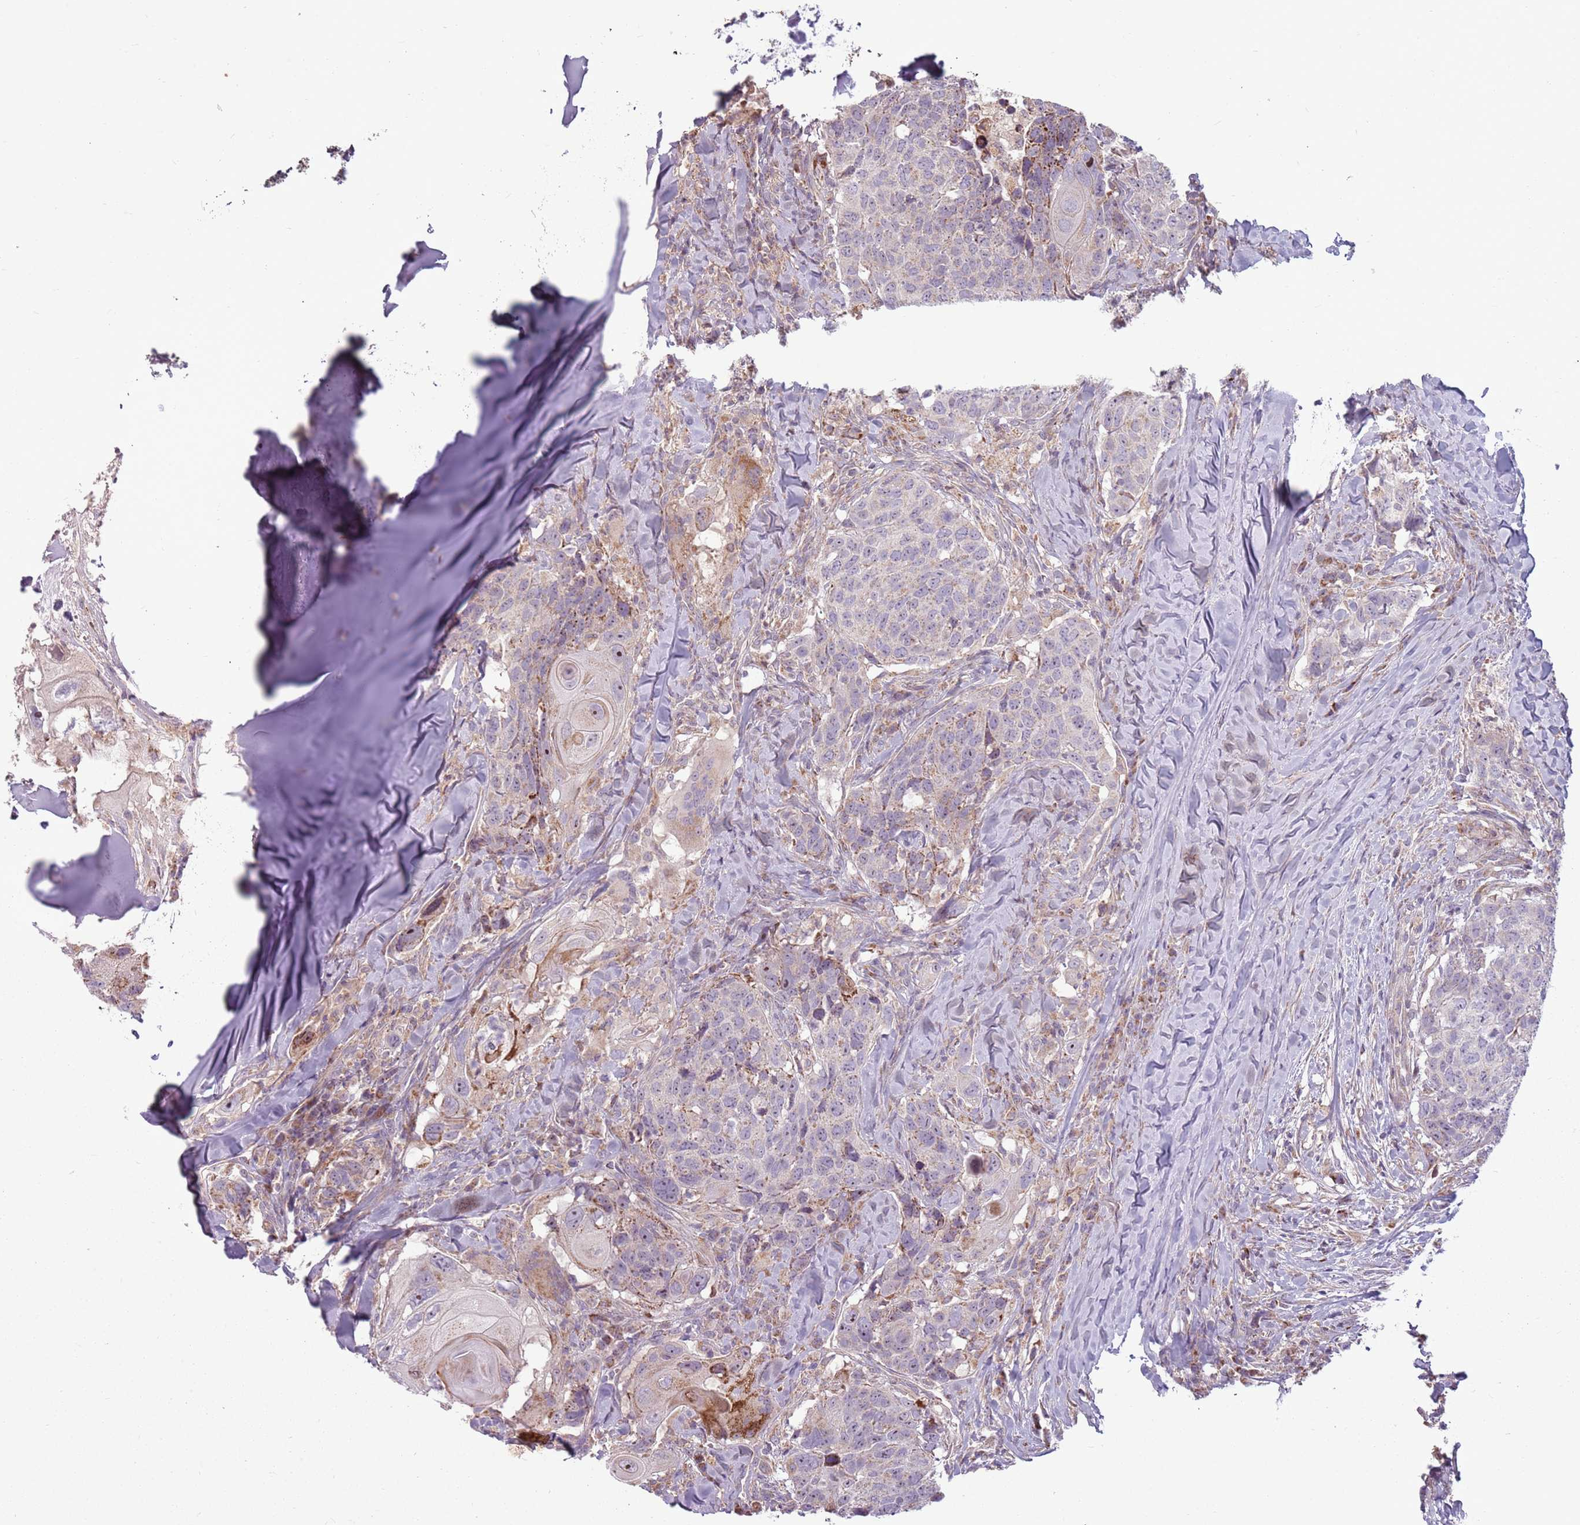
{"staining": {"intensity": "negative", "quantity": "none", "location": "none"}, "tissue": "head and neck cancer", "cell_type": "Tumor cells", "image_type": "cancer", "snomed": [{"axis": "morphology", "description": "Normal tissue, NOS"}, {"axis": "morphology", "description": "Squamous cell carcinoma, NOS"}, {"axis": "topography", "description": "Skeletal muscle"}, {"axis": "topography", "description": "Vascular tissue"}, {"axis": "topography", "description": "Peripheral nerve tissue"}, {"axis": "topography", "description": "Head-Neck"}], "caption": "Immunohistochemistry histopathology image of neoplastic tissue: head and neck cancer stained with DAB (3,3'-diaminobenzidine) displays no significant protein positivity in tumor cells.", "gene": "ZNF530", "patient": {"sex": "male", "age": 66}}